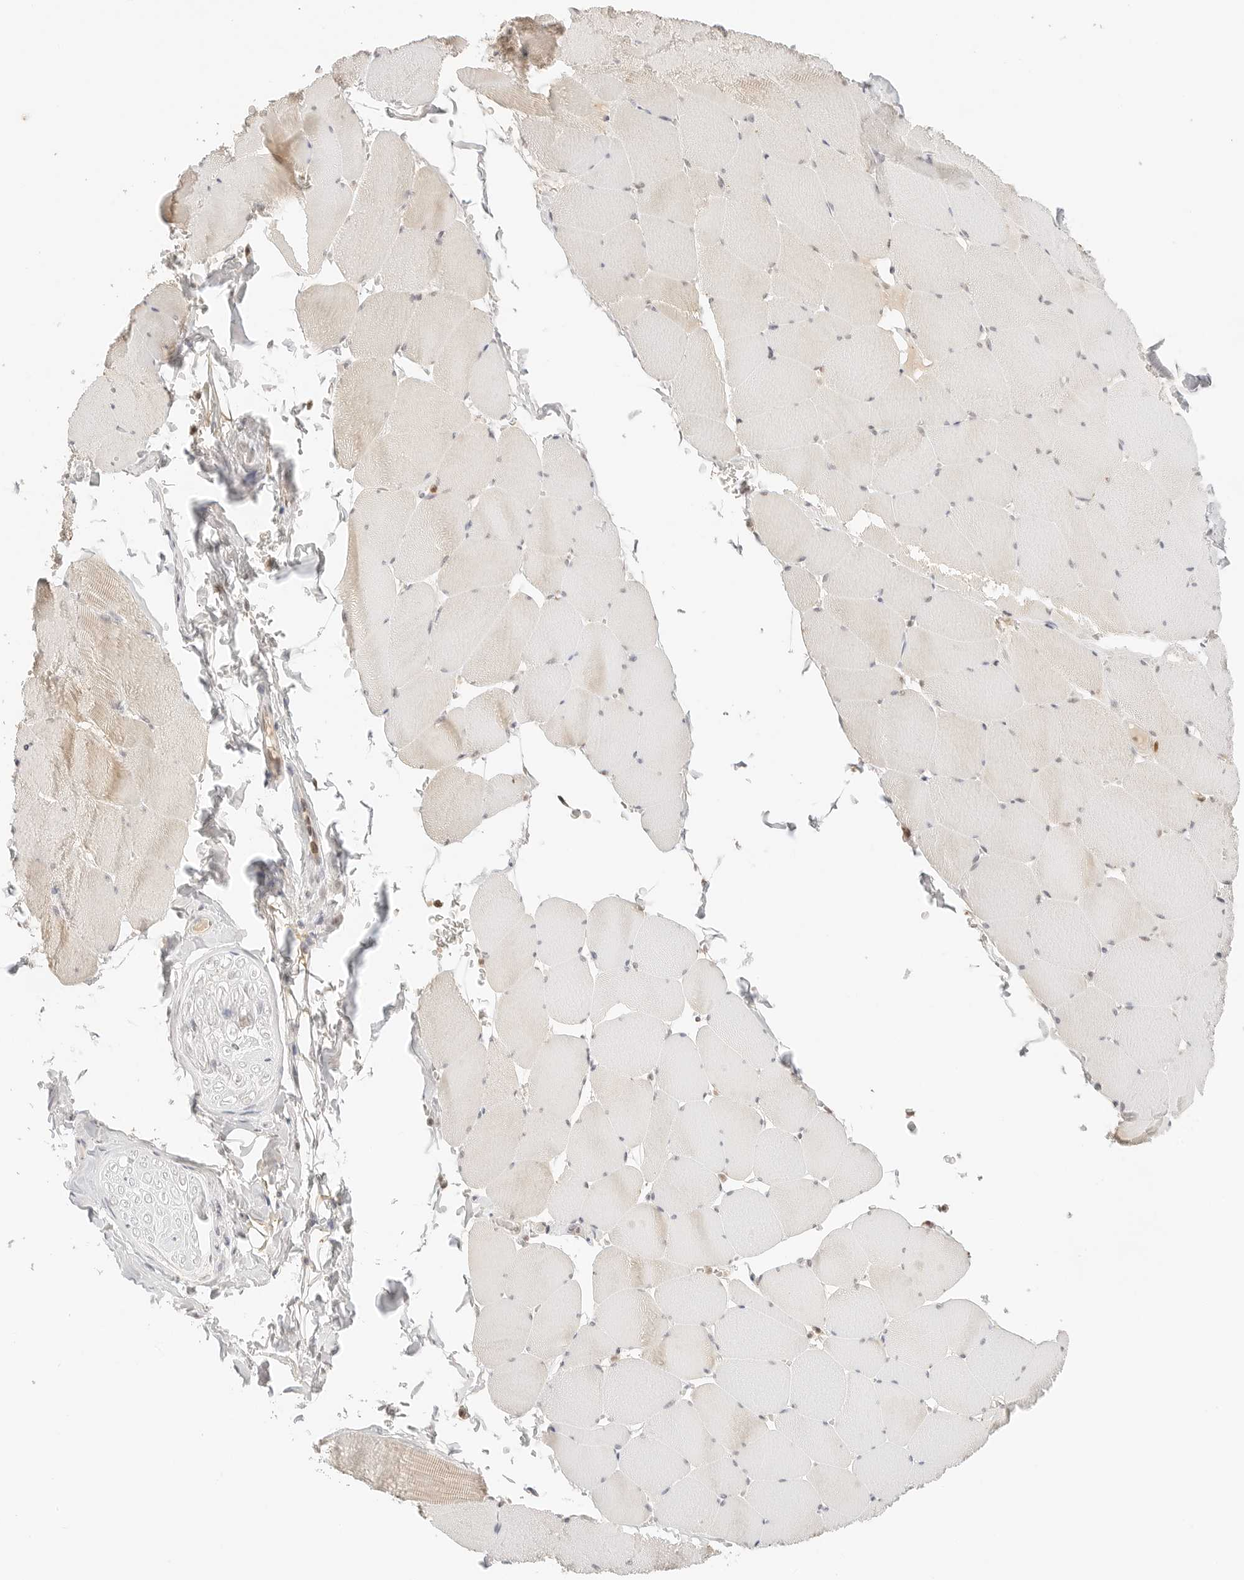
{"staining": {"intensity": "weak", "quantity": "25%-75%", "location": "cytoplasmic/membranous"}, "tissue": "skeletal muscle", "cell_type": "Myocytes", "image_type": "normal", "snomed": [{"axis": "morphology", "description": "Normal tissue, NOS"}, {"axis": "topography", "description": "Skeletal muscle"}], "caption": "Immunohistochemical staining of normal skeletal muscle shows 25%-75% levels of weak cytoplasmic/membranous protein expression in approximately 25%-75% of myocytes.", "gene": "RPS6KL1", "patient": {"sex": "male", "age": 62}}